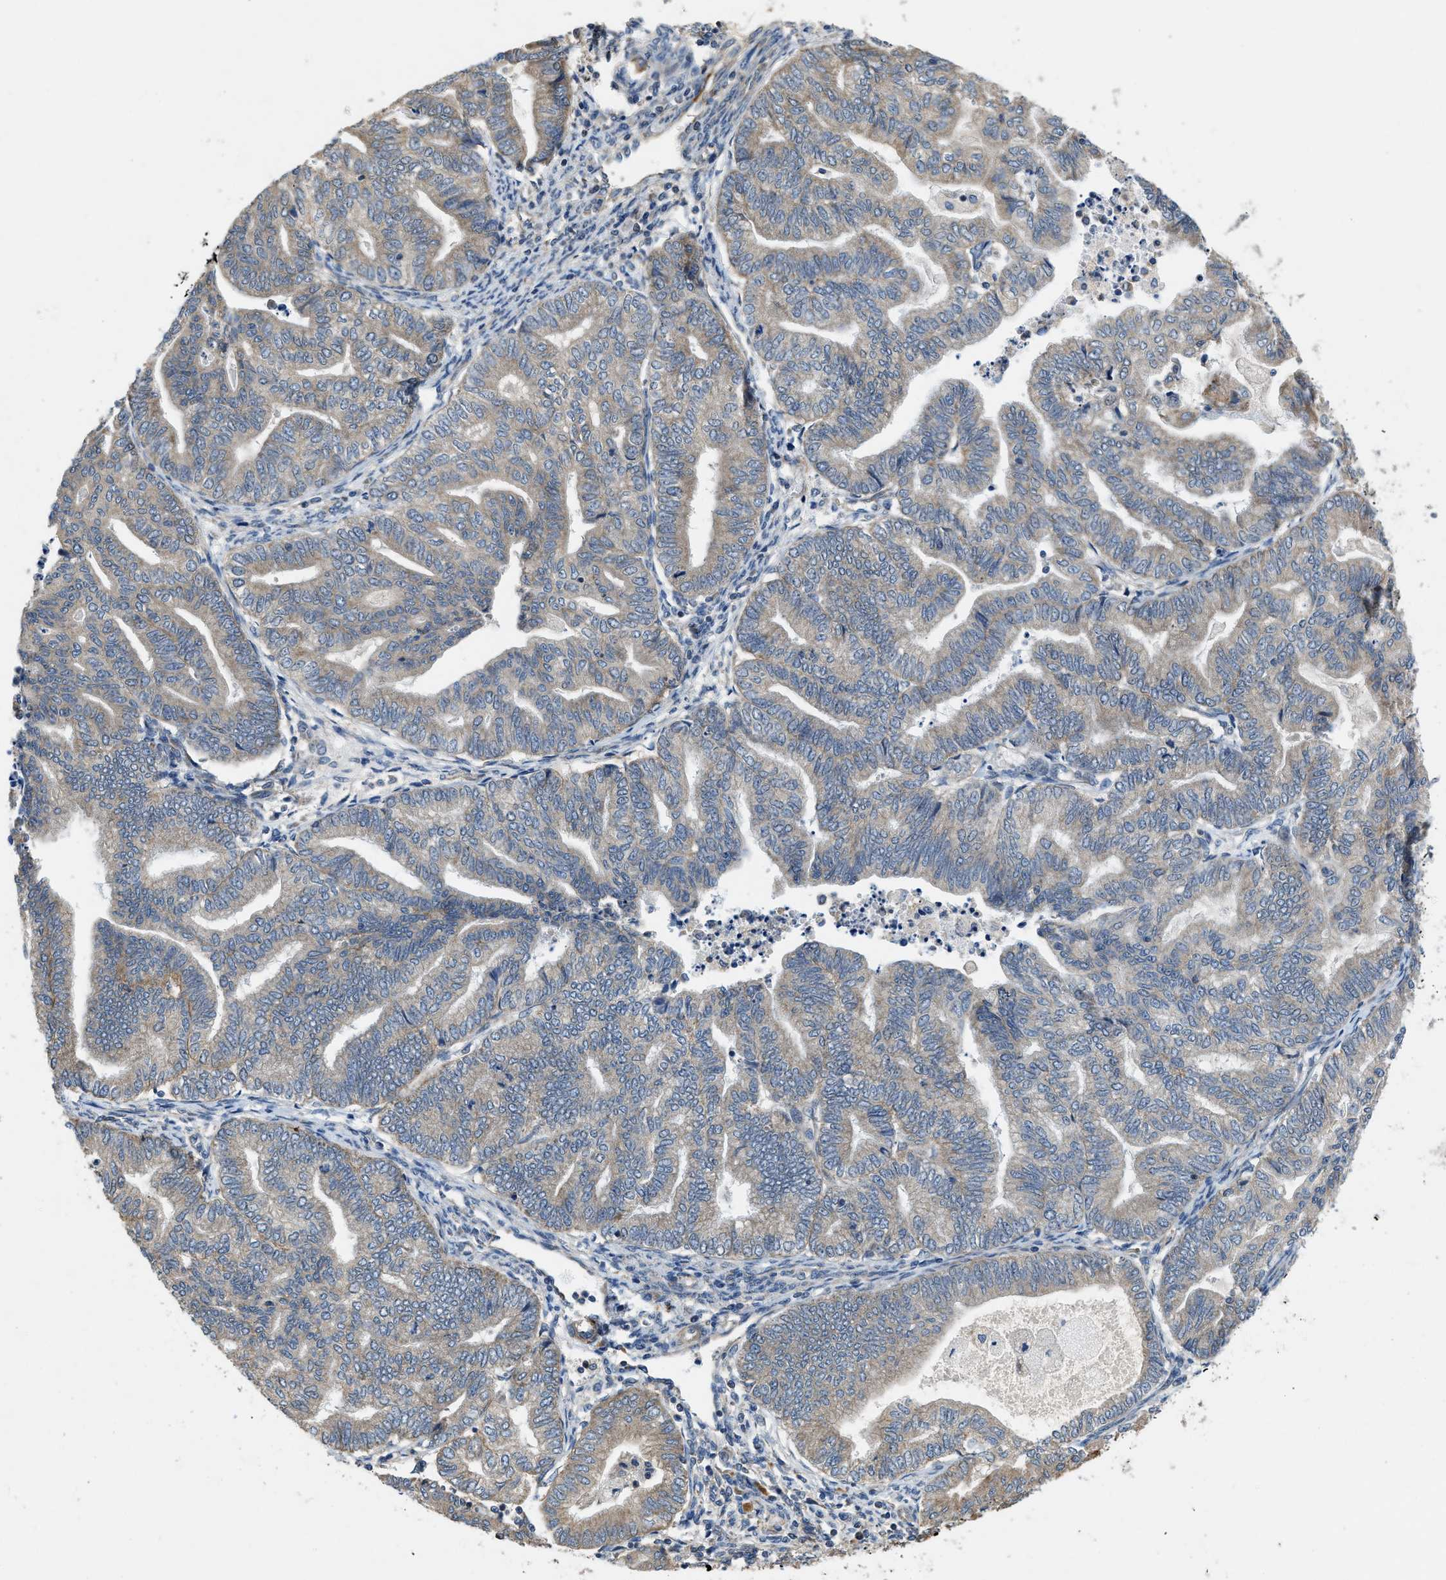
{"staining": {"intensity": "weak", "quantity": ">75%", "location": "cytoplasmic/membranous"}, "tissue": "endometrial cancer", "cell_type": "Tumor cells", "image_type": "cancer", "snomed": [{"axis": "morphology", "description": "Adenocarcinoma, NOS"}, {"axis": "topography", "description": "Endometrium"}], "caption": "Endometrial adenocarcinoma stained with a protein marker displays weak staining in tumor cells.", "gene": "ZNF599", "patient": {"sex": "female", "age": 79}}